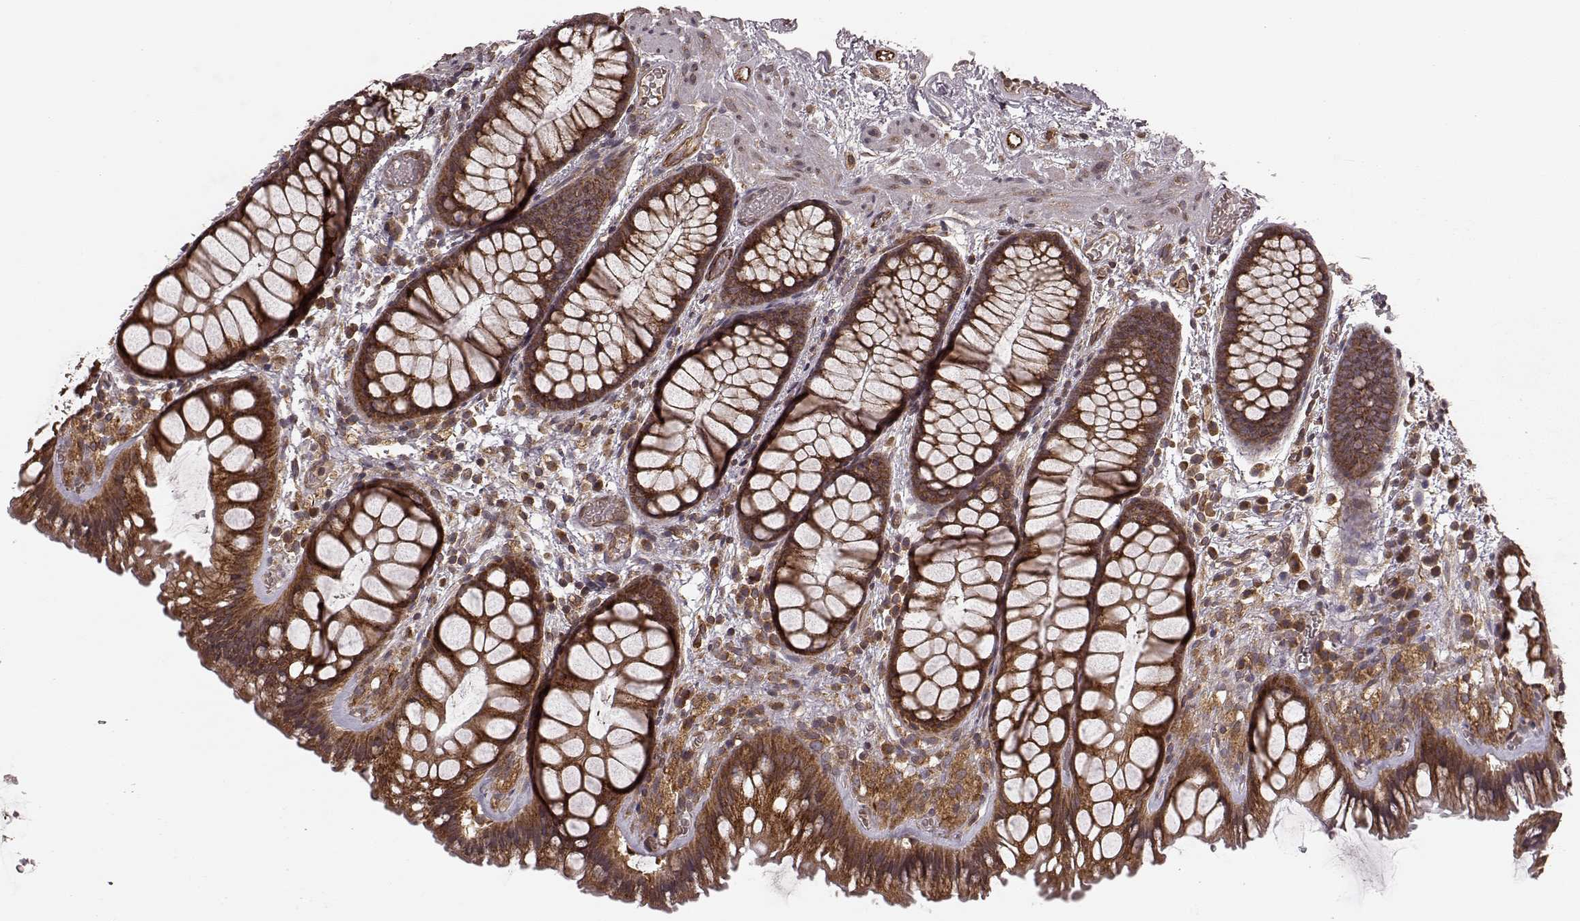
{"staining": {"intensity": "strong", "quantity": ">75%", "location": "cytoplasmic/membranous"}, "tissue": "rectum", "cell_type": "Glandular cells", "image_type": "normal", "snomed": [{"axis": "morphology", "description": "Normal tissue, NOS"}, {"axis": "topography", "description": "Rectum"}], "caption": "IHC (DAB (3,3'-diaminobenzidine)) staining of unremarkable rectum exhibits strong cytoplasmic/membranous protein positivity in about >75% of glandular cells. (Stains: DAB in brown, nuclei in blue, Microscopy: brightfield microscopy at high magnification).", "gene": "AGPAT1", "patient": {"sex": "female", "age": 62}}